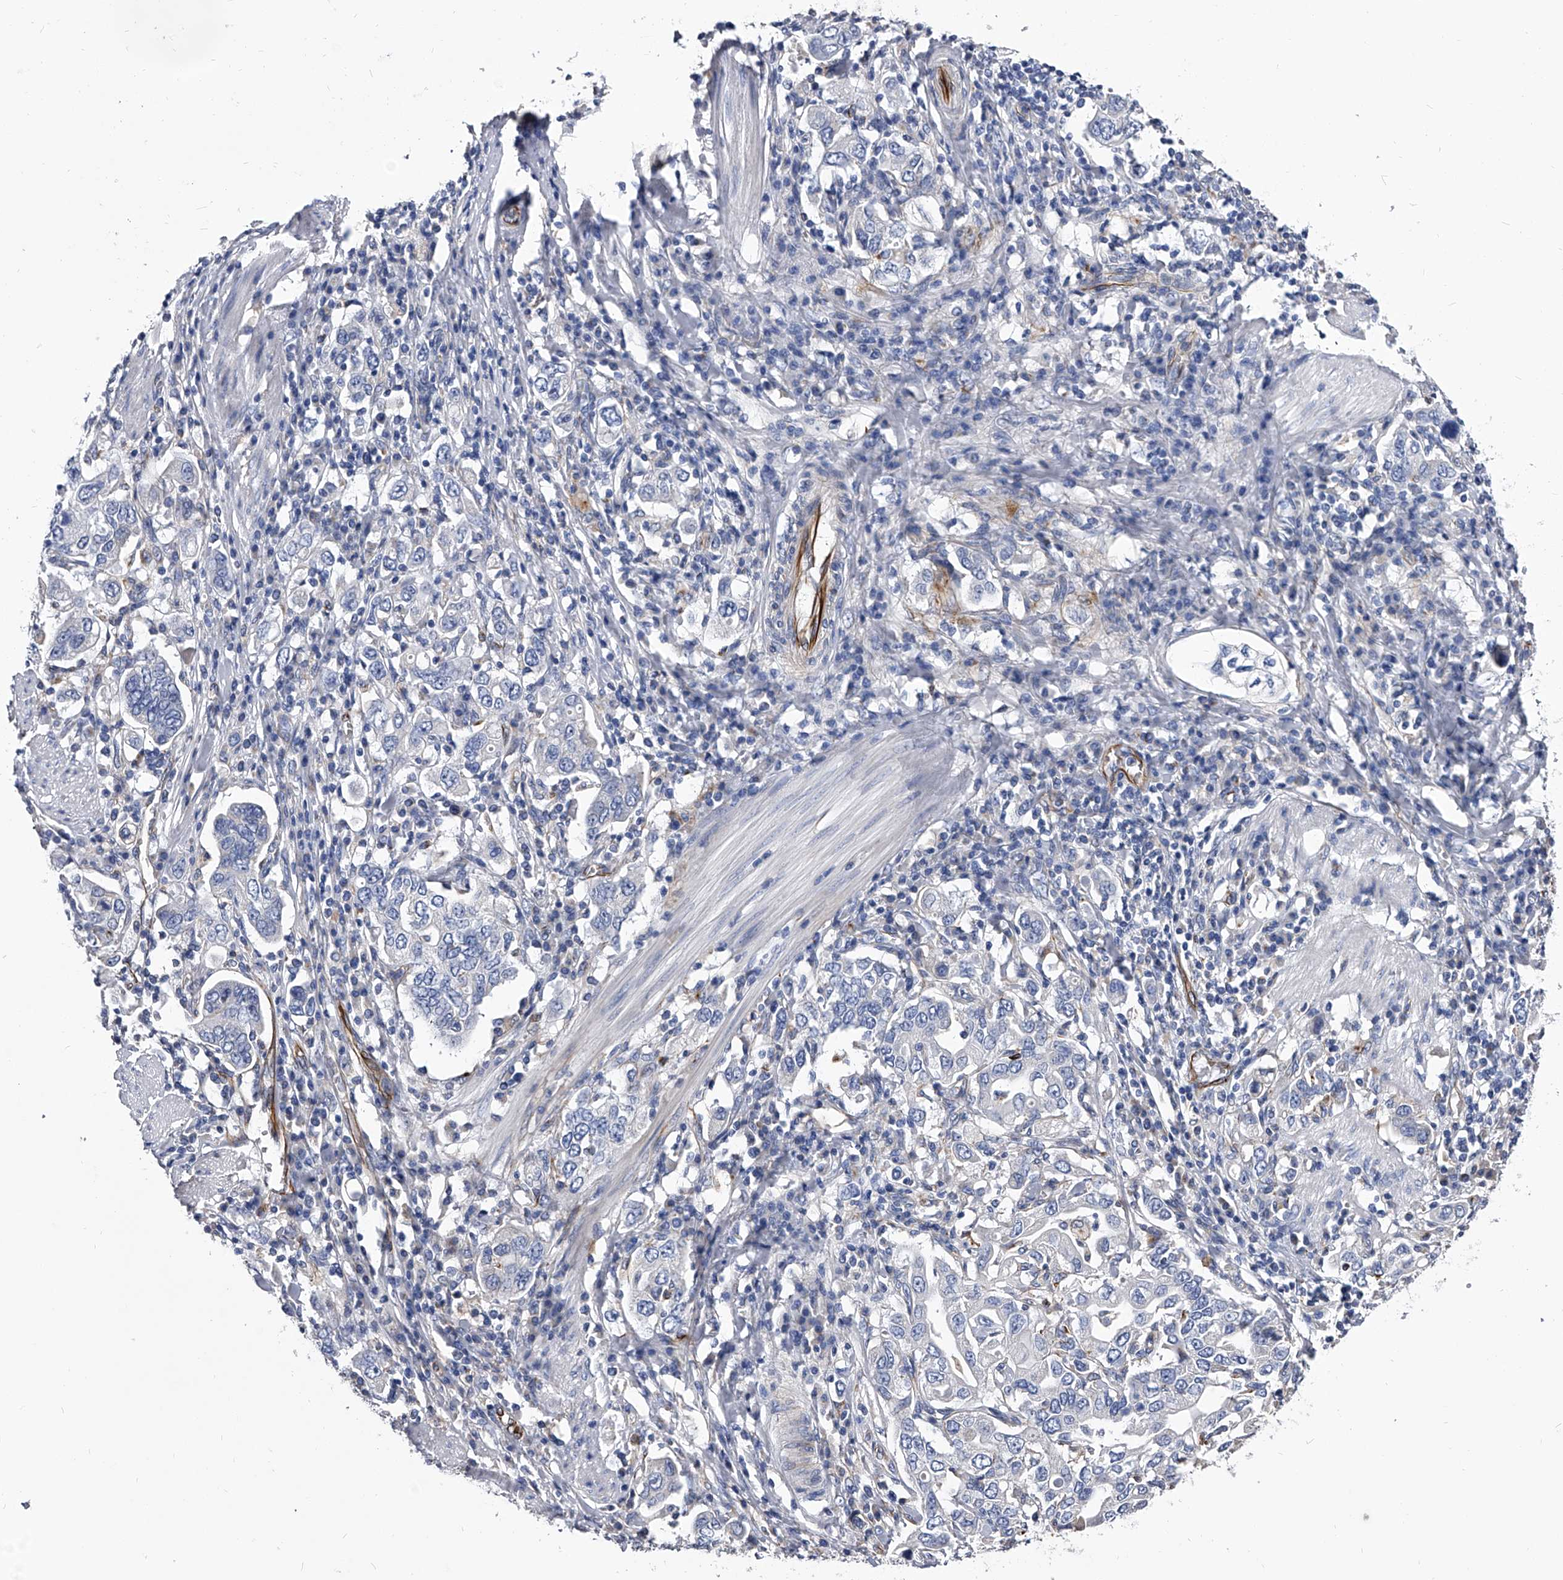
{"staining": {"intensity": "negative", "quantity": "none", "location": "none"}, "tissue": "stomach cancer", "cell_type": "Tumor cells", "image_type": "cancer", "snomed": [{"axis": "morphology", "description": "Adenocarcinoma, NOS"}, {"axis": "topography", "description": "Stomach, upper"}], "caption": "Immunohistochemical staining of human stomach cancer (adenocarcinoma) displays no significant positivity in tumor cells. Nuclei are stained in blue.", "gene": "EFCAB7", "patient": {"sex": "male", "age": 62}}